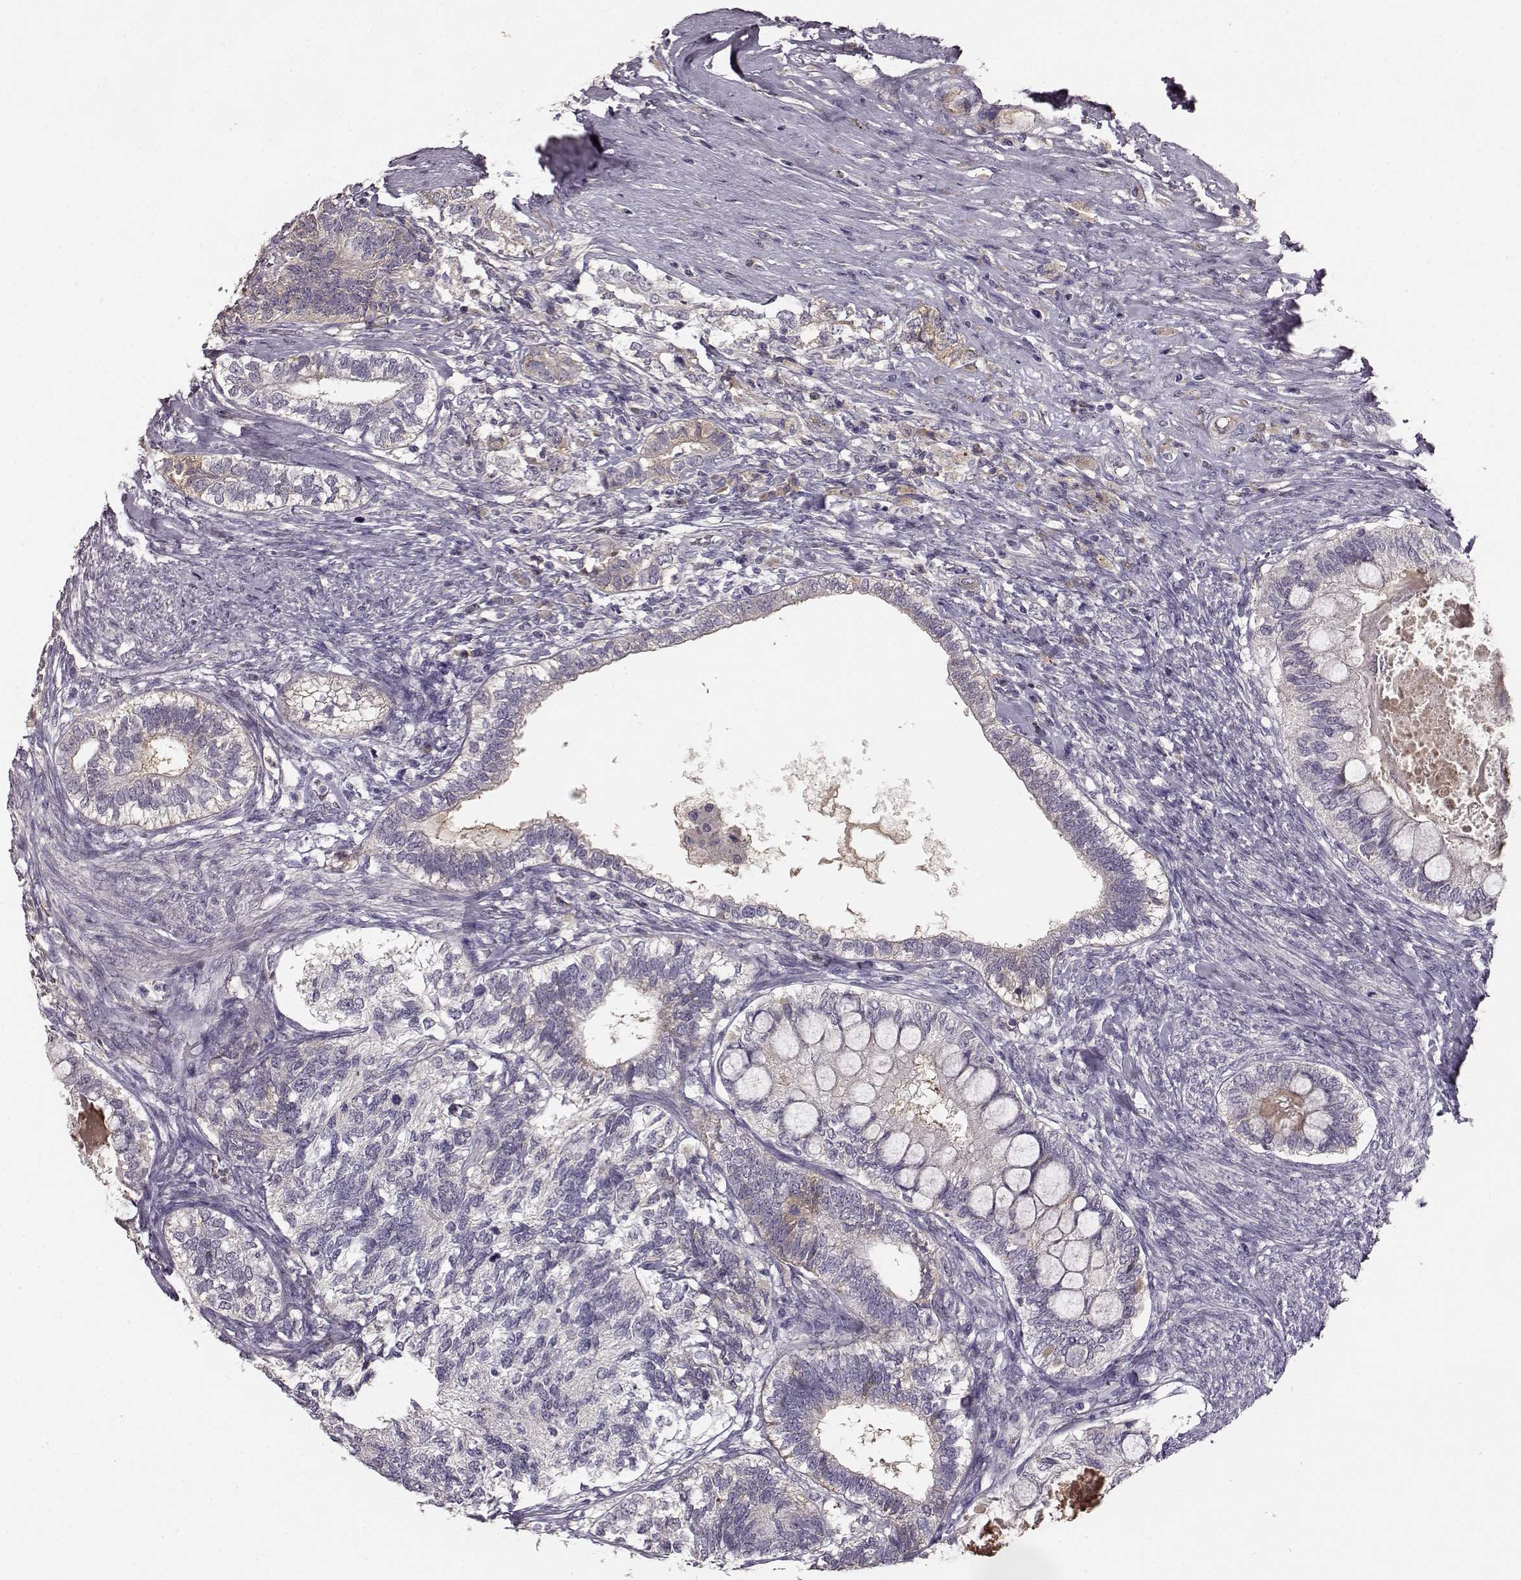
{"staining": {"intensity": "negative", "quantity": "none", "location": "none"}, "tissue": "testis cancer", "cell_type": "Tumor cells", "image_type": "cancer", "snomed": [{"axis": "morphology", "description": "Seminoma, NOS"}, {"axis": "morphology", "description": "Carcinoma, Embryonal, NOS"}, {"axis": "topography", "description": "Testis"}], "caption": "DAB (3,3'-diaminobenzidine) immunohistochemical staining of testis cancer (seminoma) reveals no significant positivity in tumor cells.", "gene": "YJEFN3", "patient": {"sex": "male", "age": 41}}